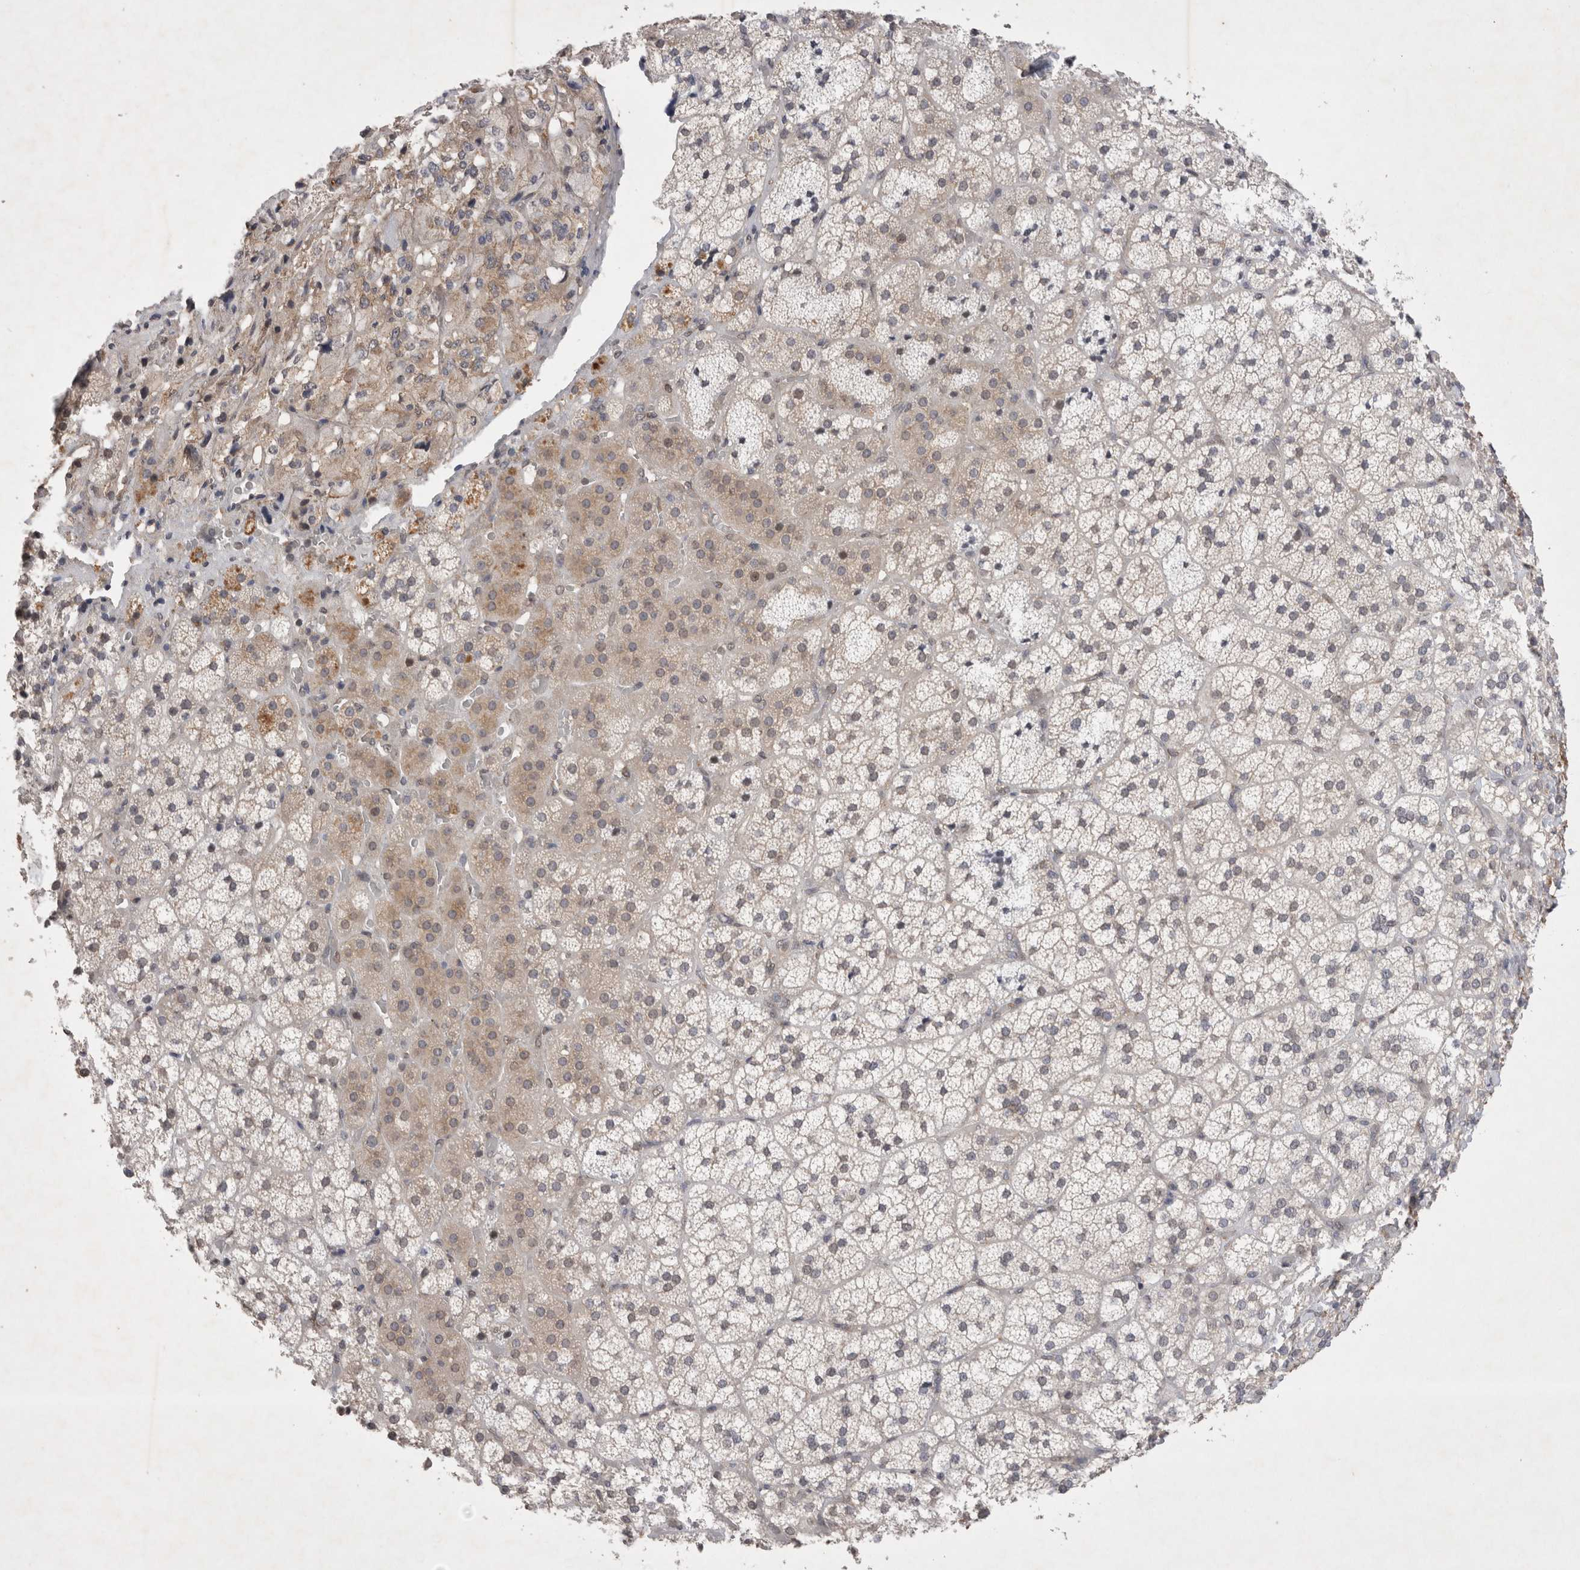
{"staining": {"intensity": "moderate", "quantity": "<25%", "location": "cytoplasmic/membranous"}, "tissue": "adrenal gland", "cell_type": "Glandular cells", "image_type": "normal", "snomed": [{"axis": "morphology", "description": "Normal tissue, NOS"}, {"axis": "topography", "description": "Adrenal gland"}], "caption": "Protein expression analysis of benign adrenal gland reveals moderate cytoplasmic/membranous positivity in about <25% of glandular cells.", "gene": "WIPF2", "patient": {"sex": "female", "age": 44}}